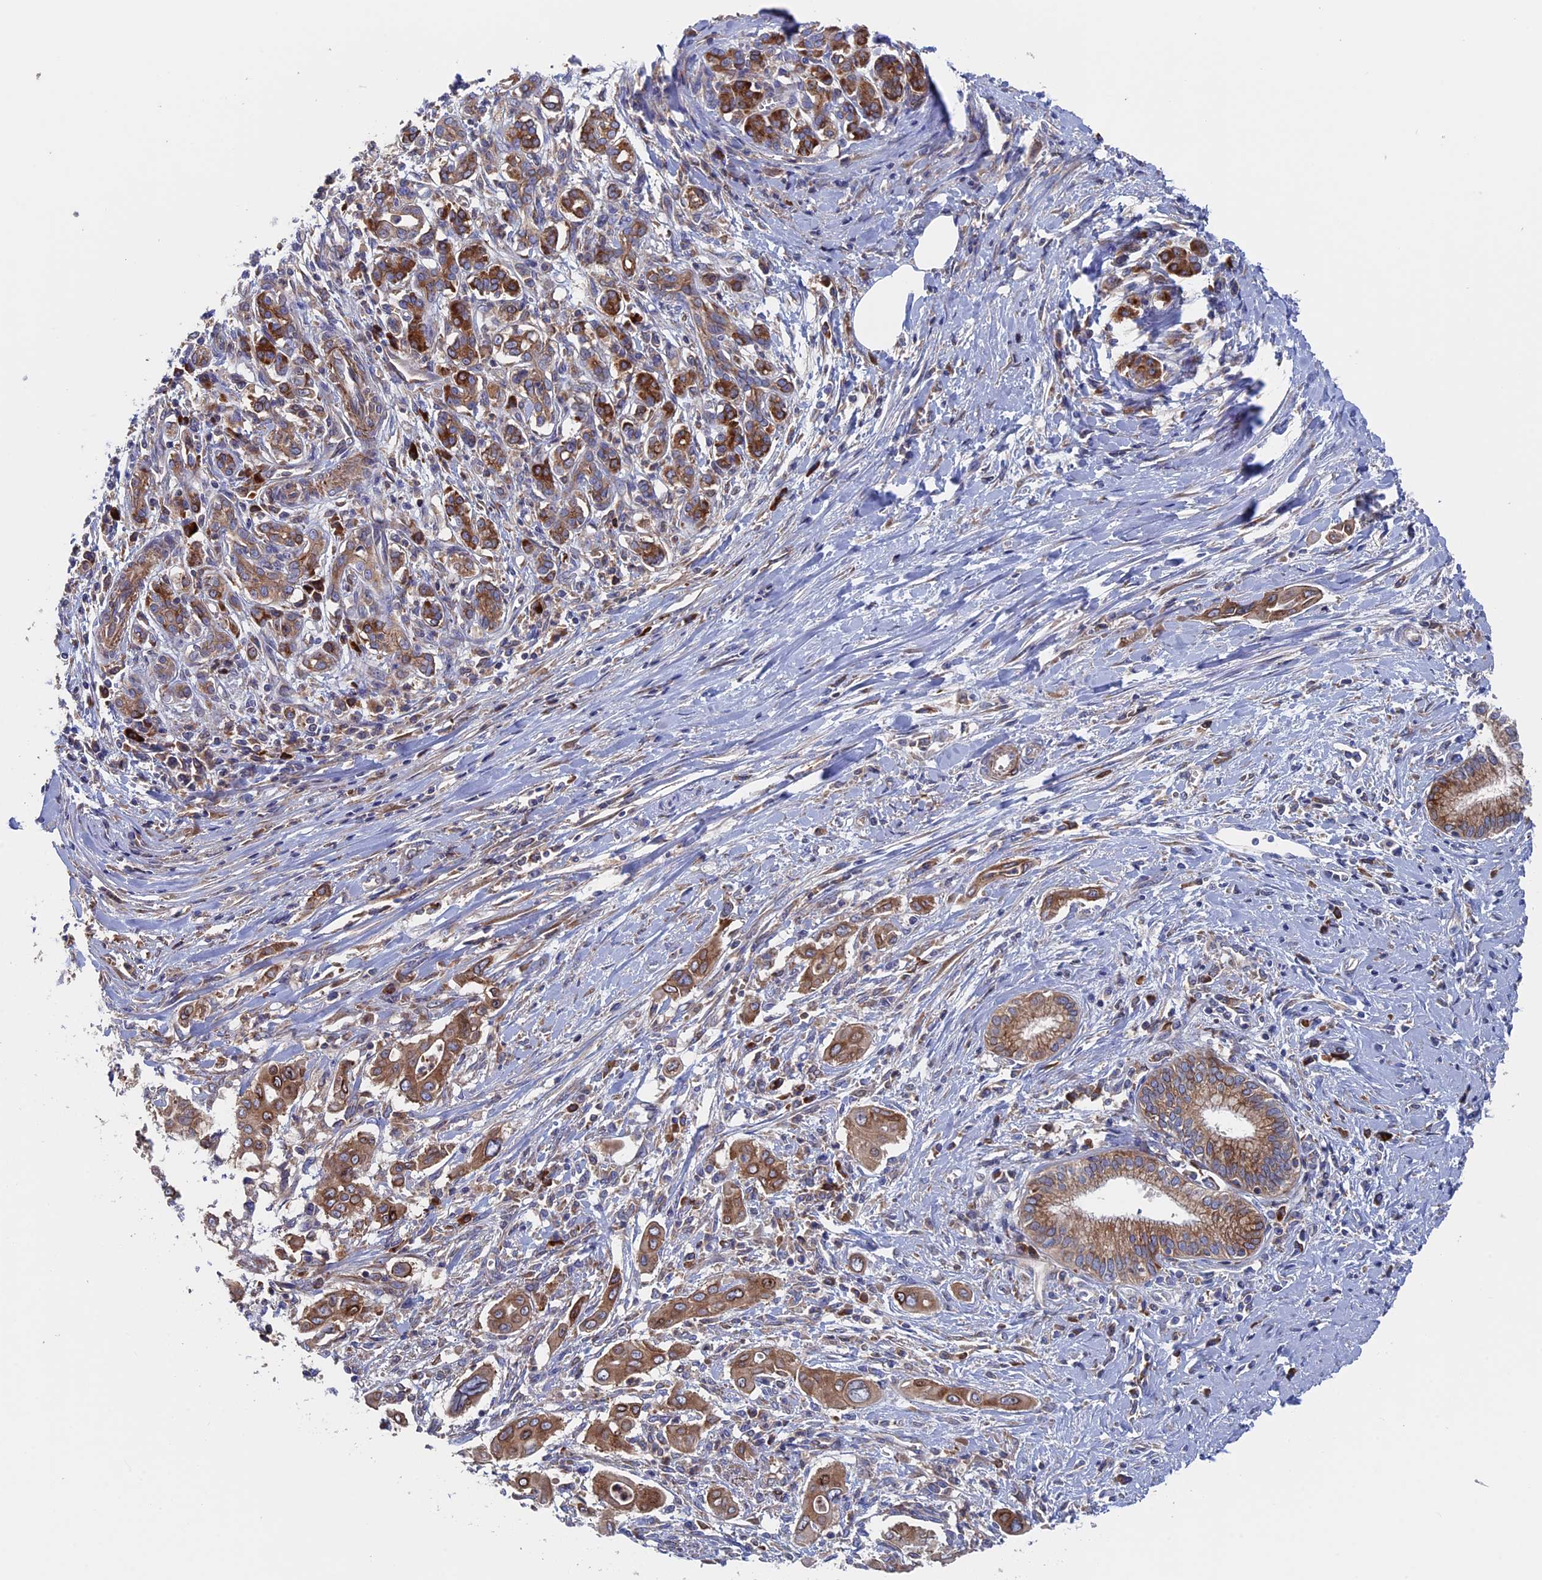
{"staining": {"intensity": "moderate", "quantity": ">75%", "location": "cytoplasmic/membranous"}, "tissue": "pancreatic cancer", "cell_type": "Tumor cells", "image_type": "cancer", "snomed": [{"axis": "morphology", "description": "Adenocarcinoma, NOS"}, {"axis": "topography", "description": "Pancreas"}], "caption": "Tumor cells show moderate cytoplasmic/membranous staining in about >75% of cells in pancreatic cancer (adenocarcinoma).", "gene": "DNAJC3", "patient": {"sex": "male", "age": 58}}